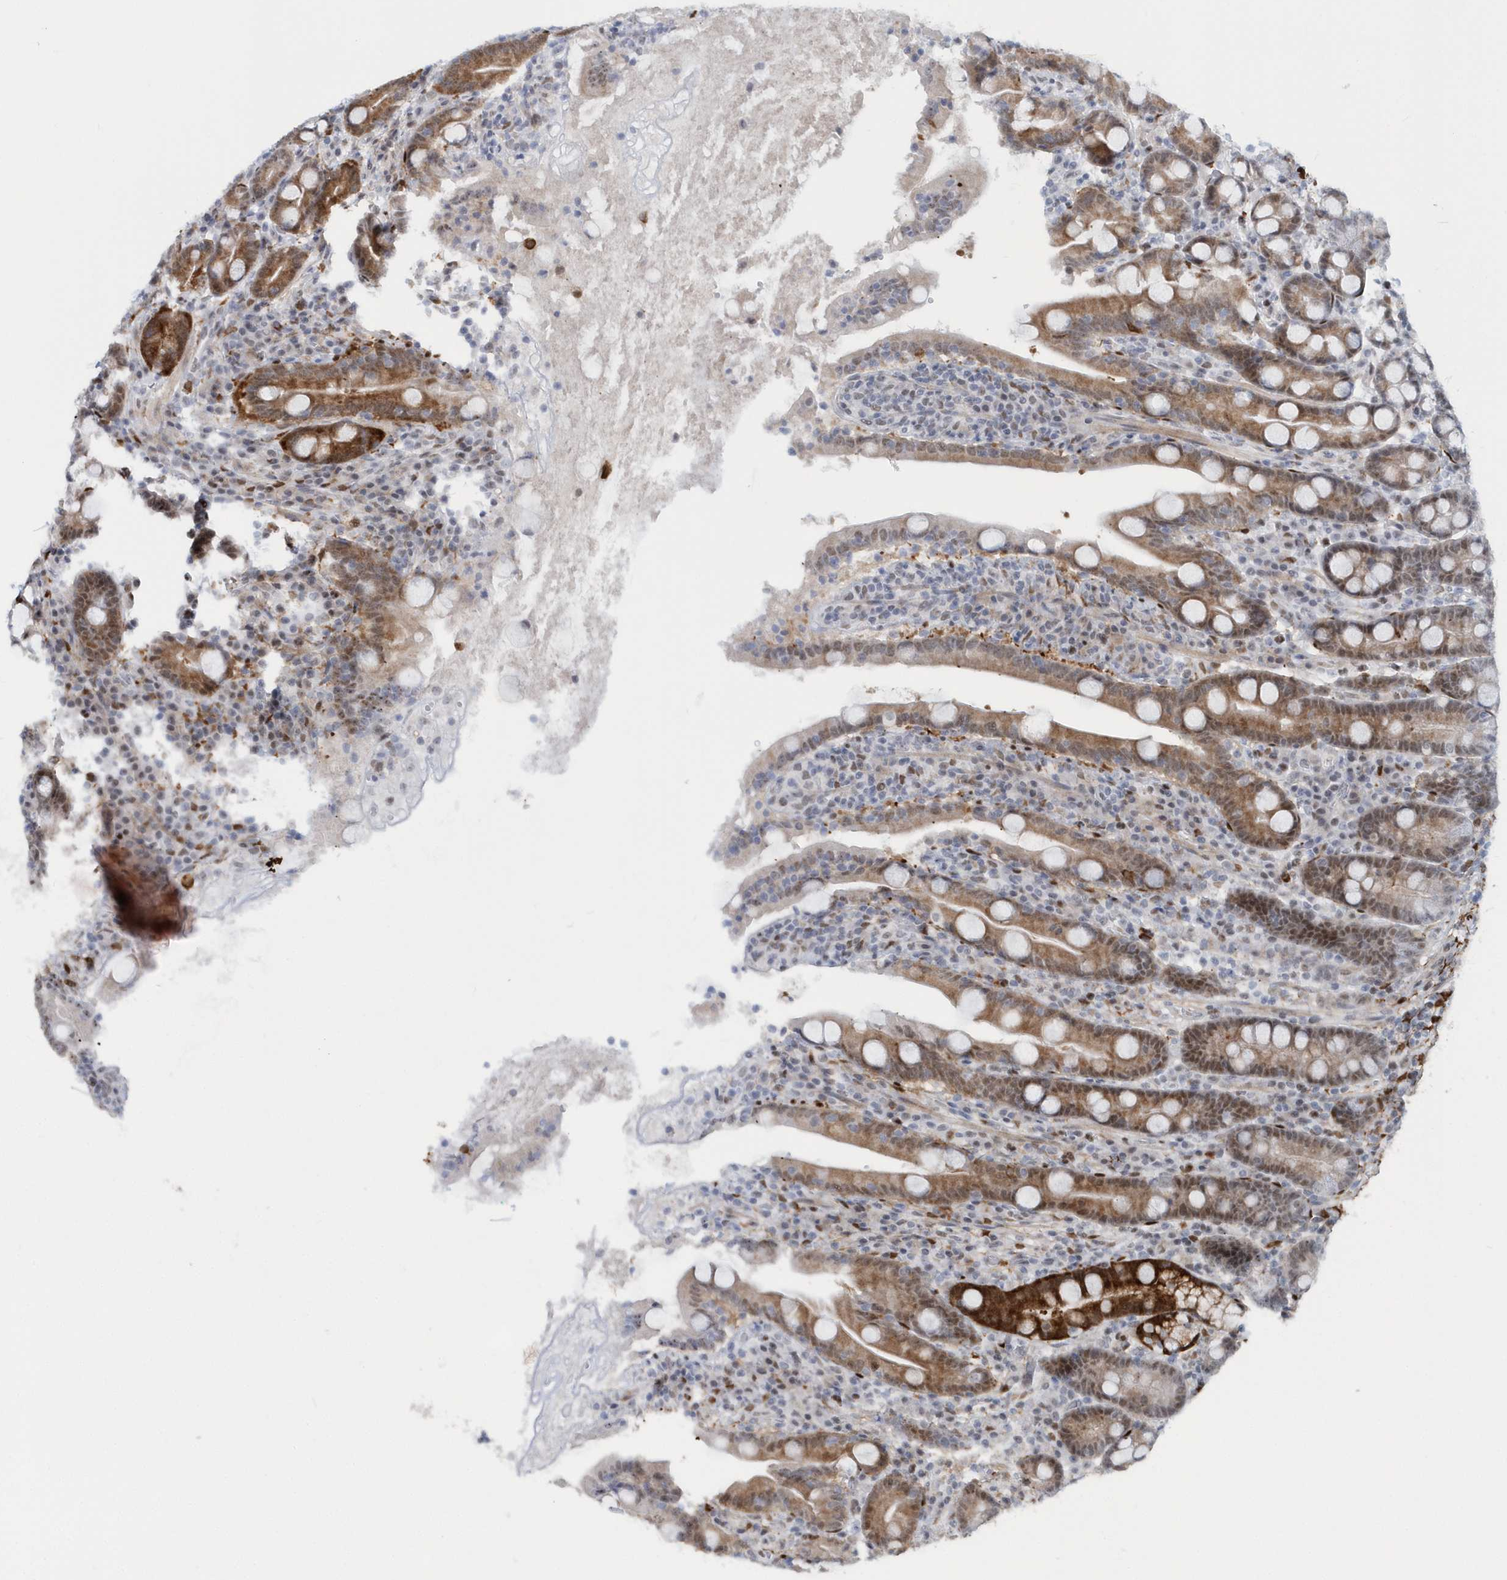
{"staining": {"intensity": "moderate", "quantity": "25%-75%", "location": "cytoplasmic/membranous,nuclear"}, "tissue": "duodenum", "cell_type": "Glandular cells", "image_type": "normal", "snomed": [{"axis": "morphology", "description": "Normal tissue, NOS"}, {"axis": "topography", "description": "Duodenum"}], "caption": "Protein analysis of normal duodenum exhibits moderate cytoplasmic/membranous,nuclear positivity in approximately 25%-75% of glandular cells. (Stains: DAB (3,3'-diaminobenzidine) in brown, nuclei in blue, Microscopy: brightfield microscopy at high magnification).", "gene": "ASCL4", "patient": {"sex": "male", "age": 35}}